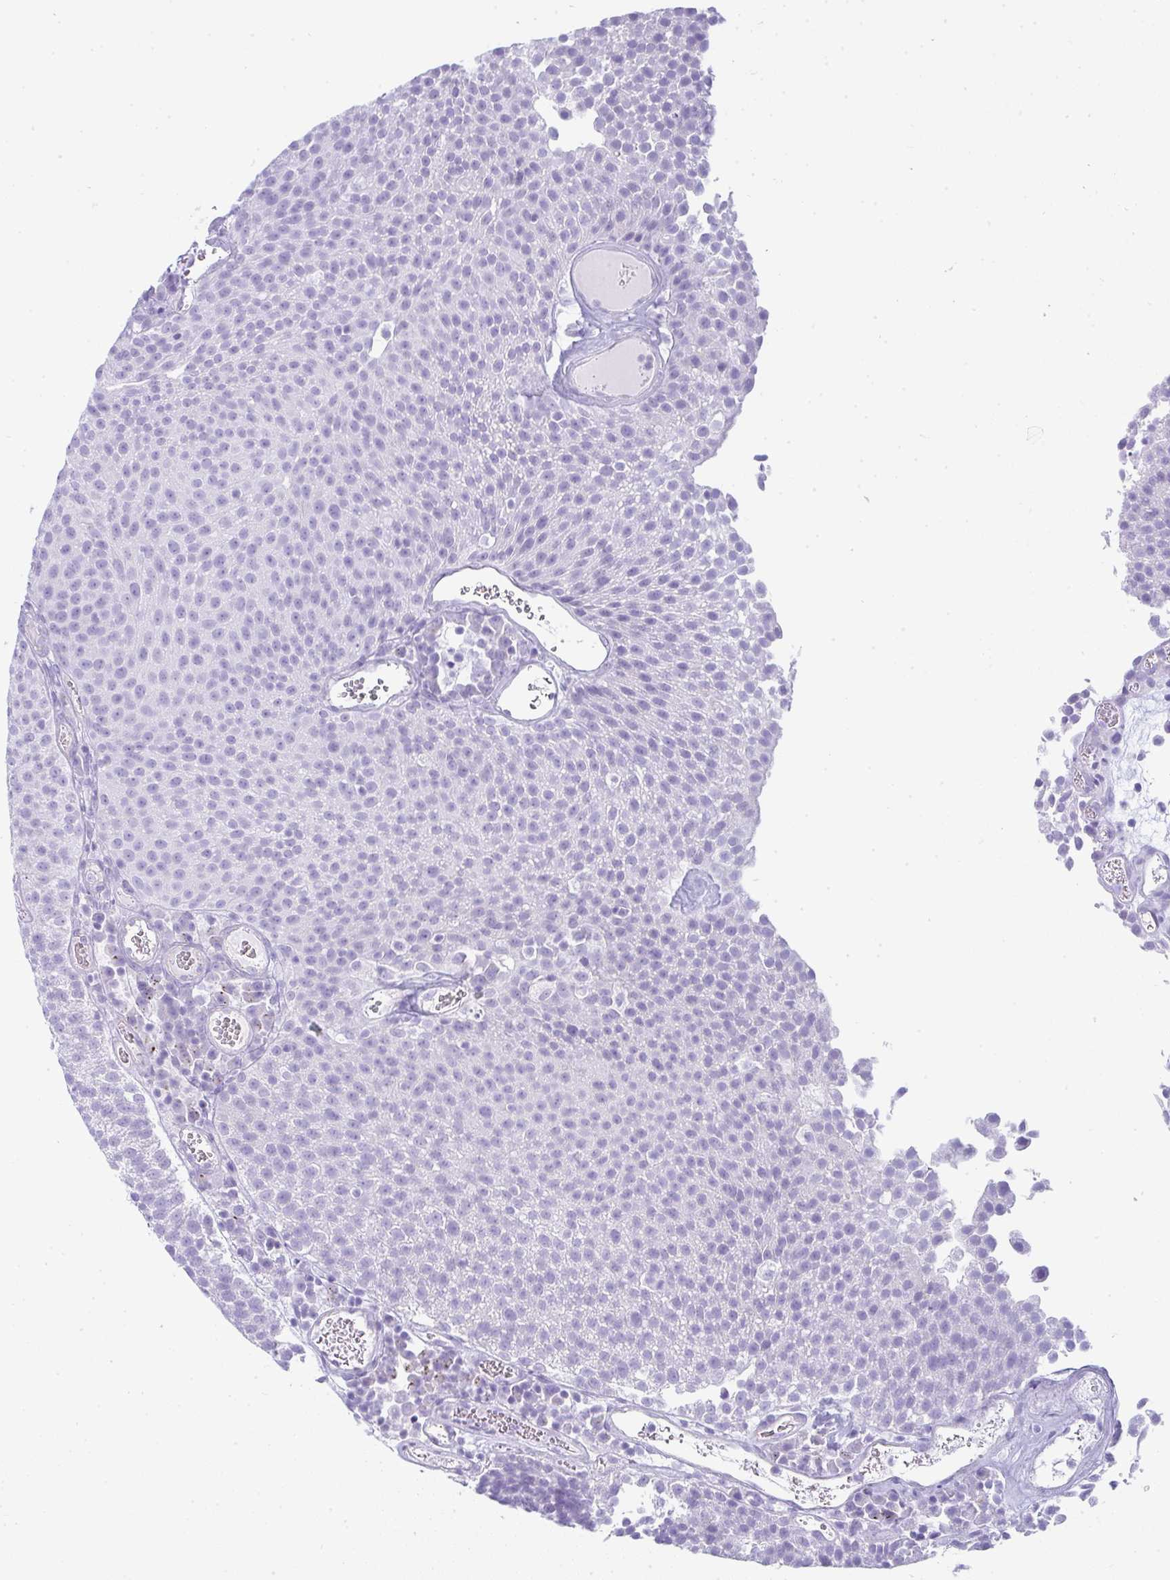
{"staining": {"intensity": "negative", "quantity": "none", "location": "none"}, "tissue": "urothelial cancer", "cell_type": "Tumor cells", "image_type": "cancer", "snomed": [{"axis": "morphology", "description": "Urothelial carcinoma, Low grade"}, {"axis": "topography", "description": "Urinary bladder"}], "caption": "Immunohistochemical staining of human low-grade urothelial carcinoma displays no significant expression in tumor cells.", "gene": "RASL10A", "patient": {"sex": "female", "age": 79}}